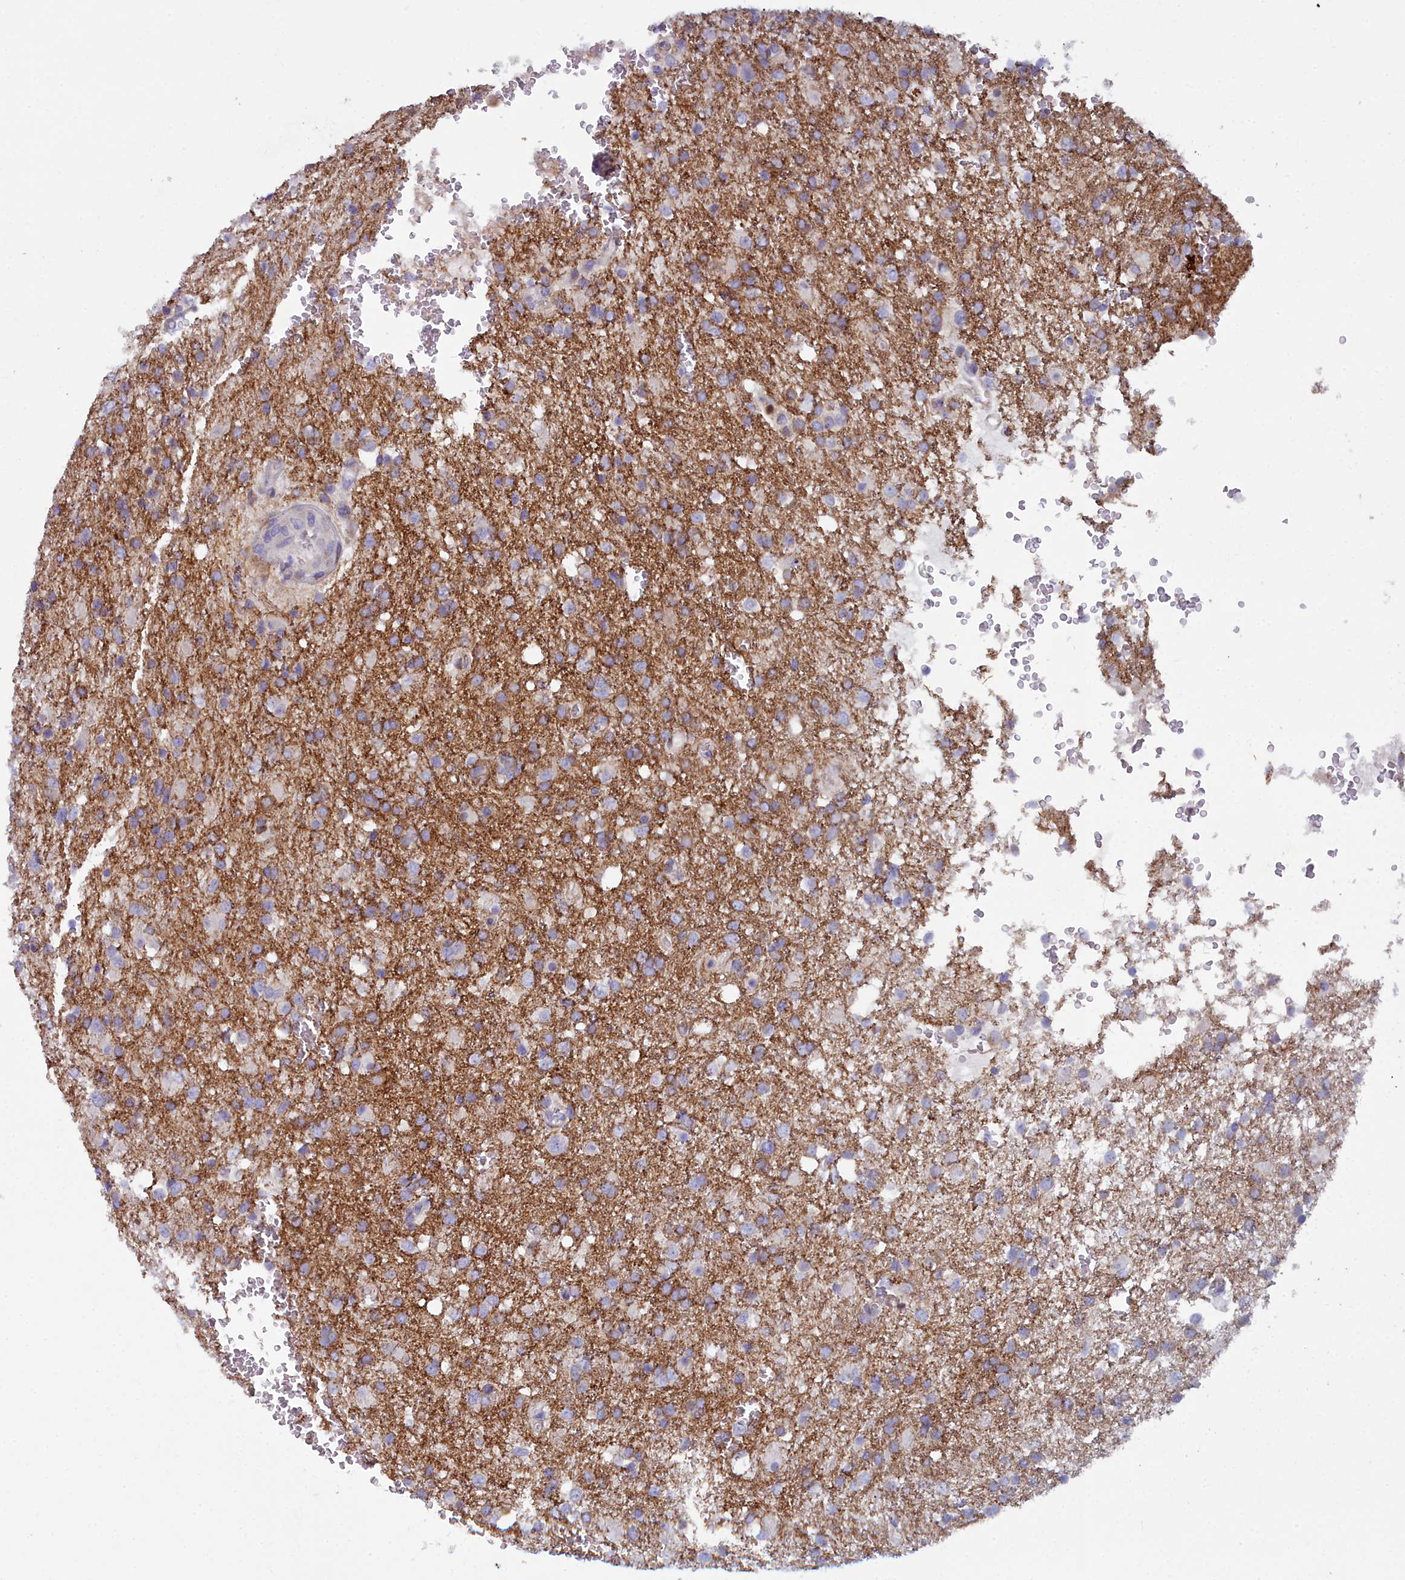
{"staining": {"intensity": "moderate", "quantity": "<25%", "location": "cytoplasmic/membranous"}, "tissue": "glioma", "cell_type": "Tumor cells", "image_type": "cancer", "snomed": [{"axis": "morphology", "description": "Glioma, malignant, High grade"}, {"axis": "topography", "description": "Brain"}], "caption": "This micrograph displays glioma stained with IHC to label a protein in brown. The cytoplasmic/membranous of tumor cells show moderate positivity for the protein. Nuclei are counter-stained blue.", "gene": "B9D2", "patient": {"sex": "female", "age": 74}}